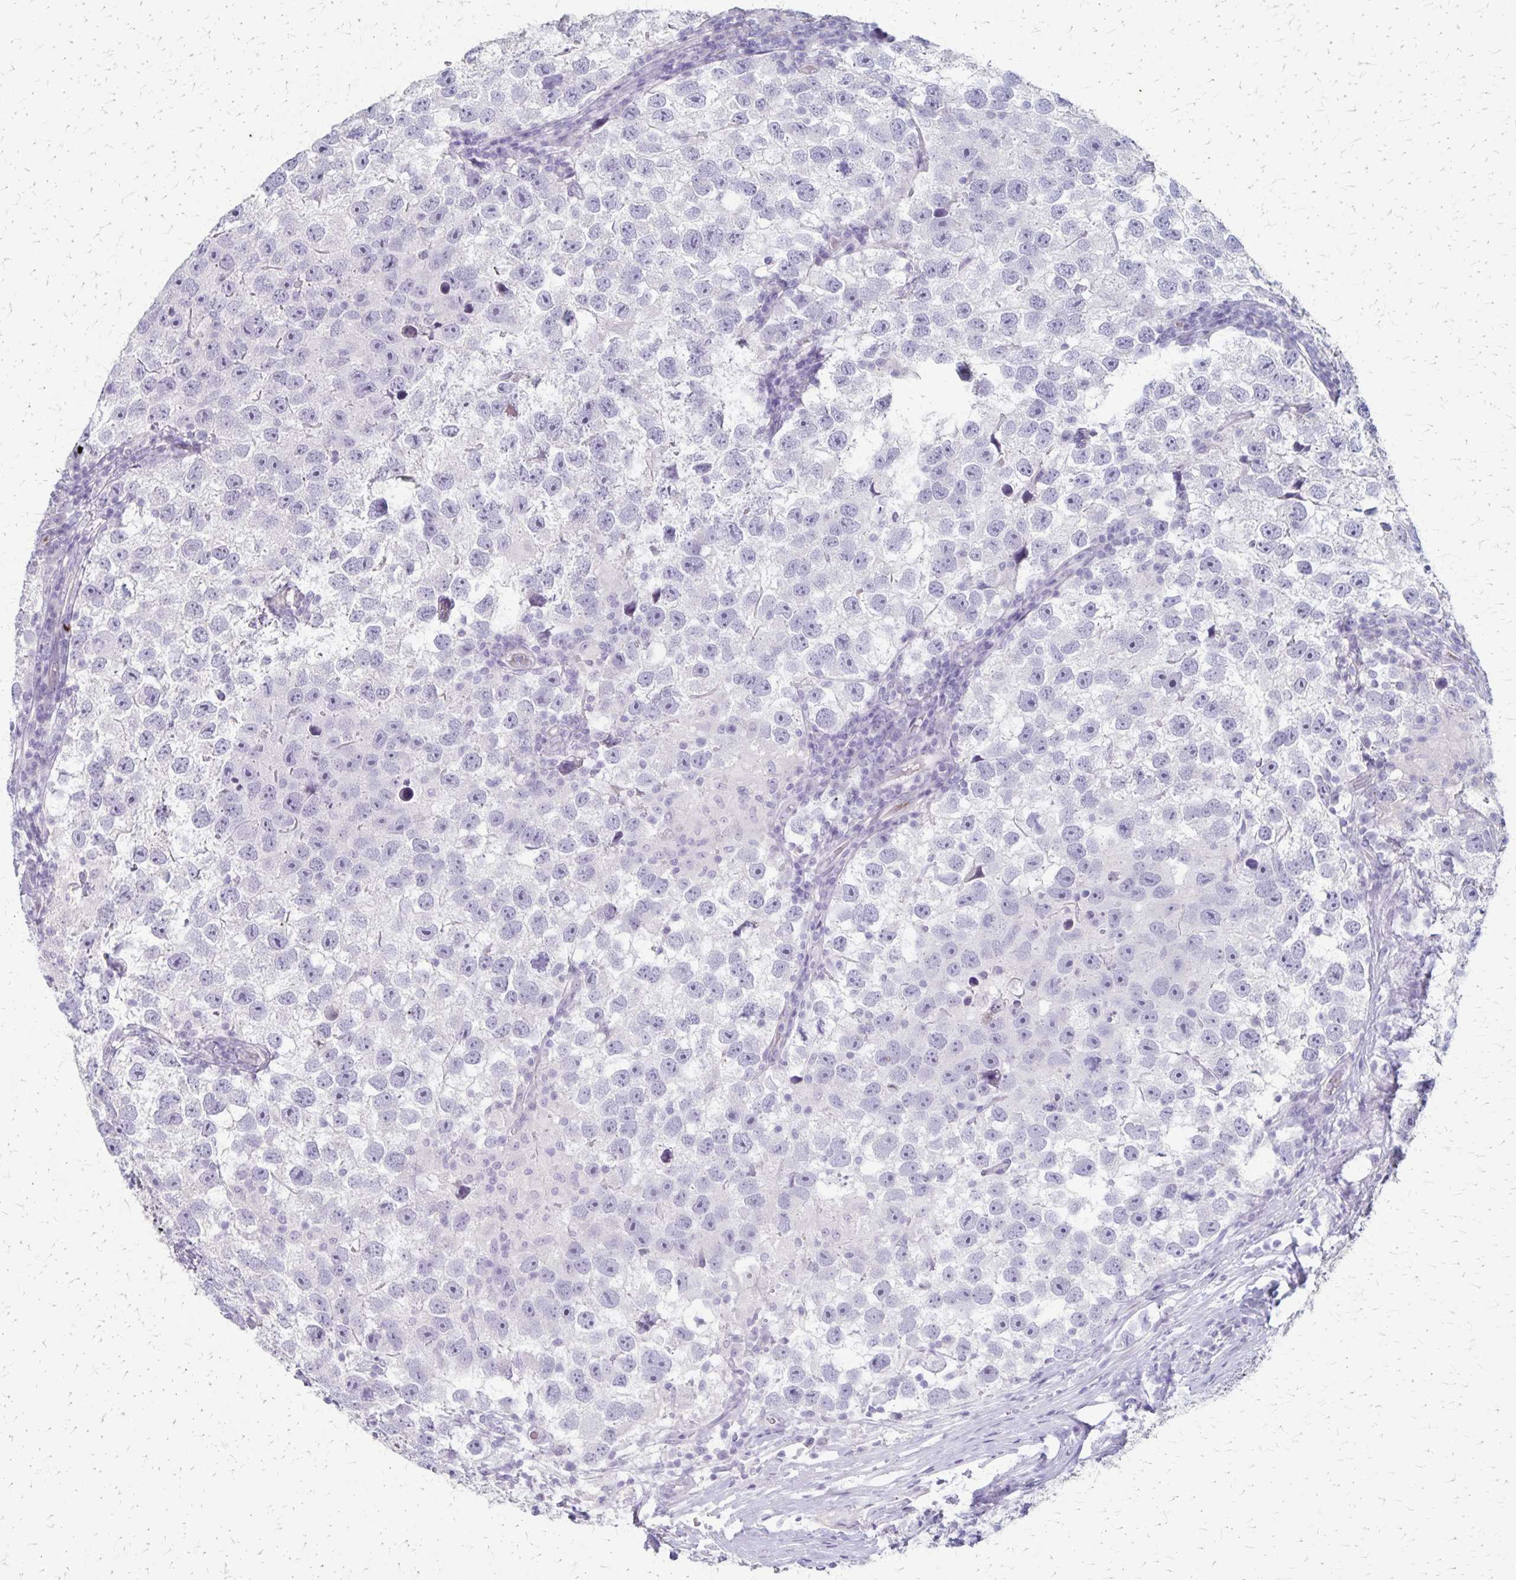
{"staining": {"intensity": "negative", "quantity": "none", "location": "none"}, "tissue": "testis cancer", "cell_type": "Tumor cells", "image_type": "cancer", "snomed": [{"axis": "morphology", "description": "Seminoma, NOS"}, {"axis": "topography", "description": "Testis"}], "caption": "A histopathology image of human testis cancer (seminoma) is negative for staining in tumor cells.", "gene": "RASL10B", "patient": {"sex": "male", "age": 26}}